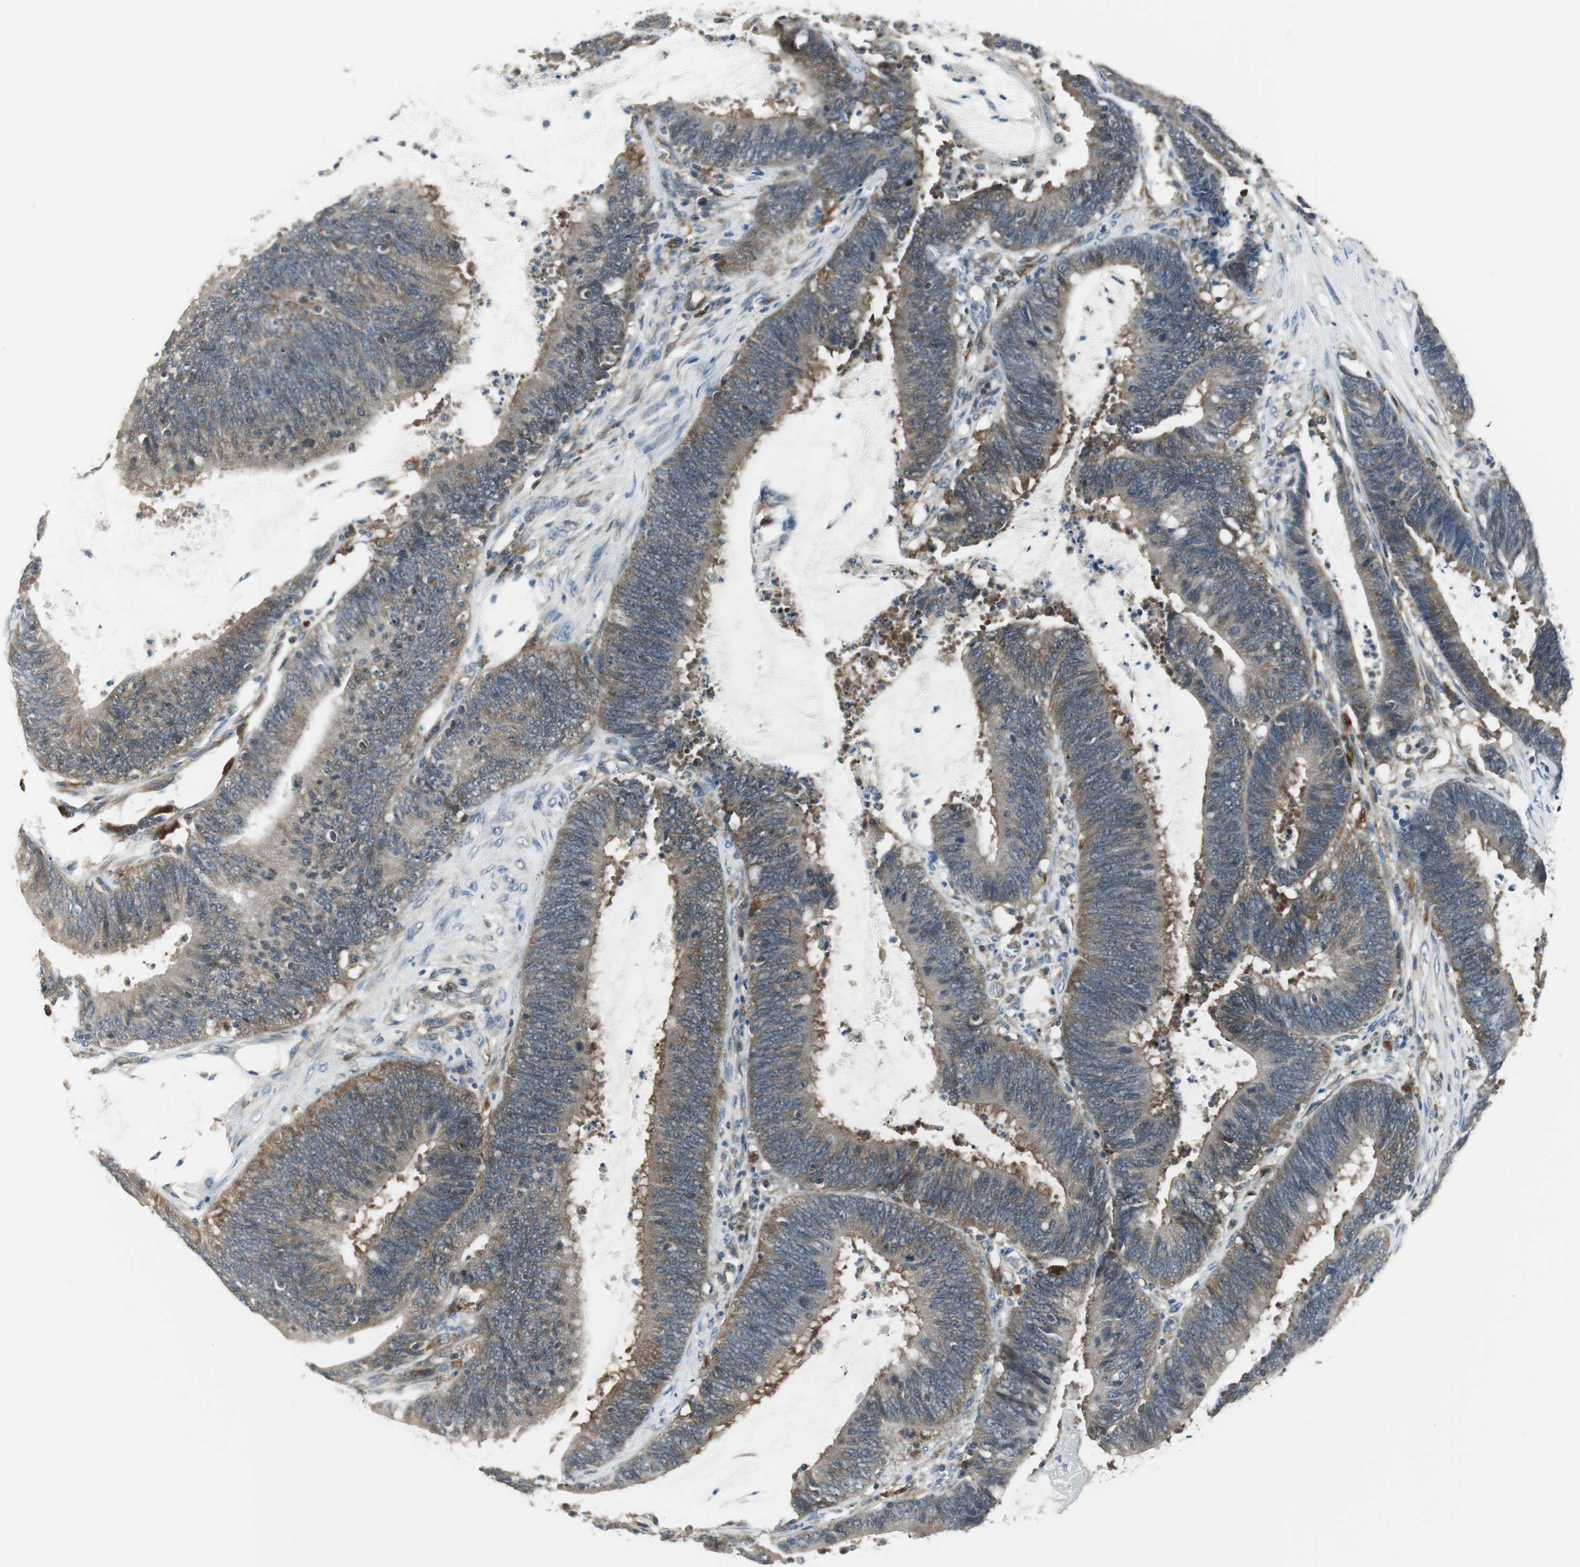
{"staining": {"intensity": "weak", "quantity": ">75%", "location": "cytoplasmic/membranous"}, "tissue": "colorectal cancer", "cell_type": "Tumor cells", "image_type": "cancer", "snomed": [{"axis": "morphology", "description": "Adenocarcinoma, NOS"}, {"axis": "topography", "description": "Rectum"}], "caption": "Immunohistochemical staining of colorectal cancer displays low levels of weak cytoplasmic/membranous protein staining in about >75% of tumor cells.", "gene": "NCK1", "patient": {"sex": "female", "age": 66}}